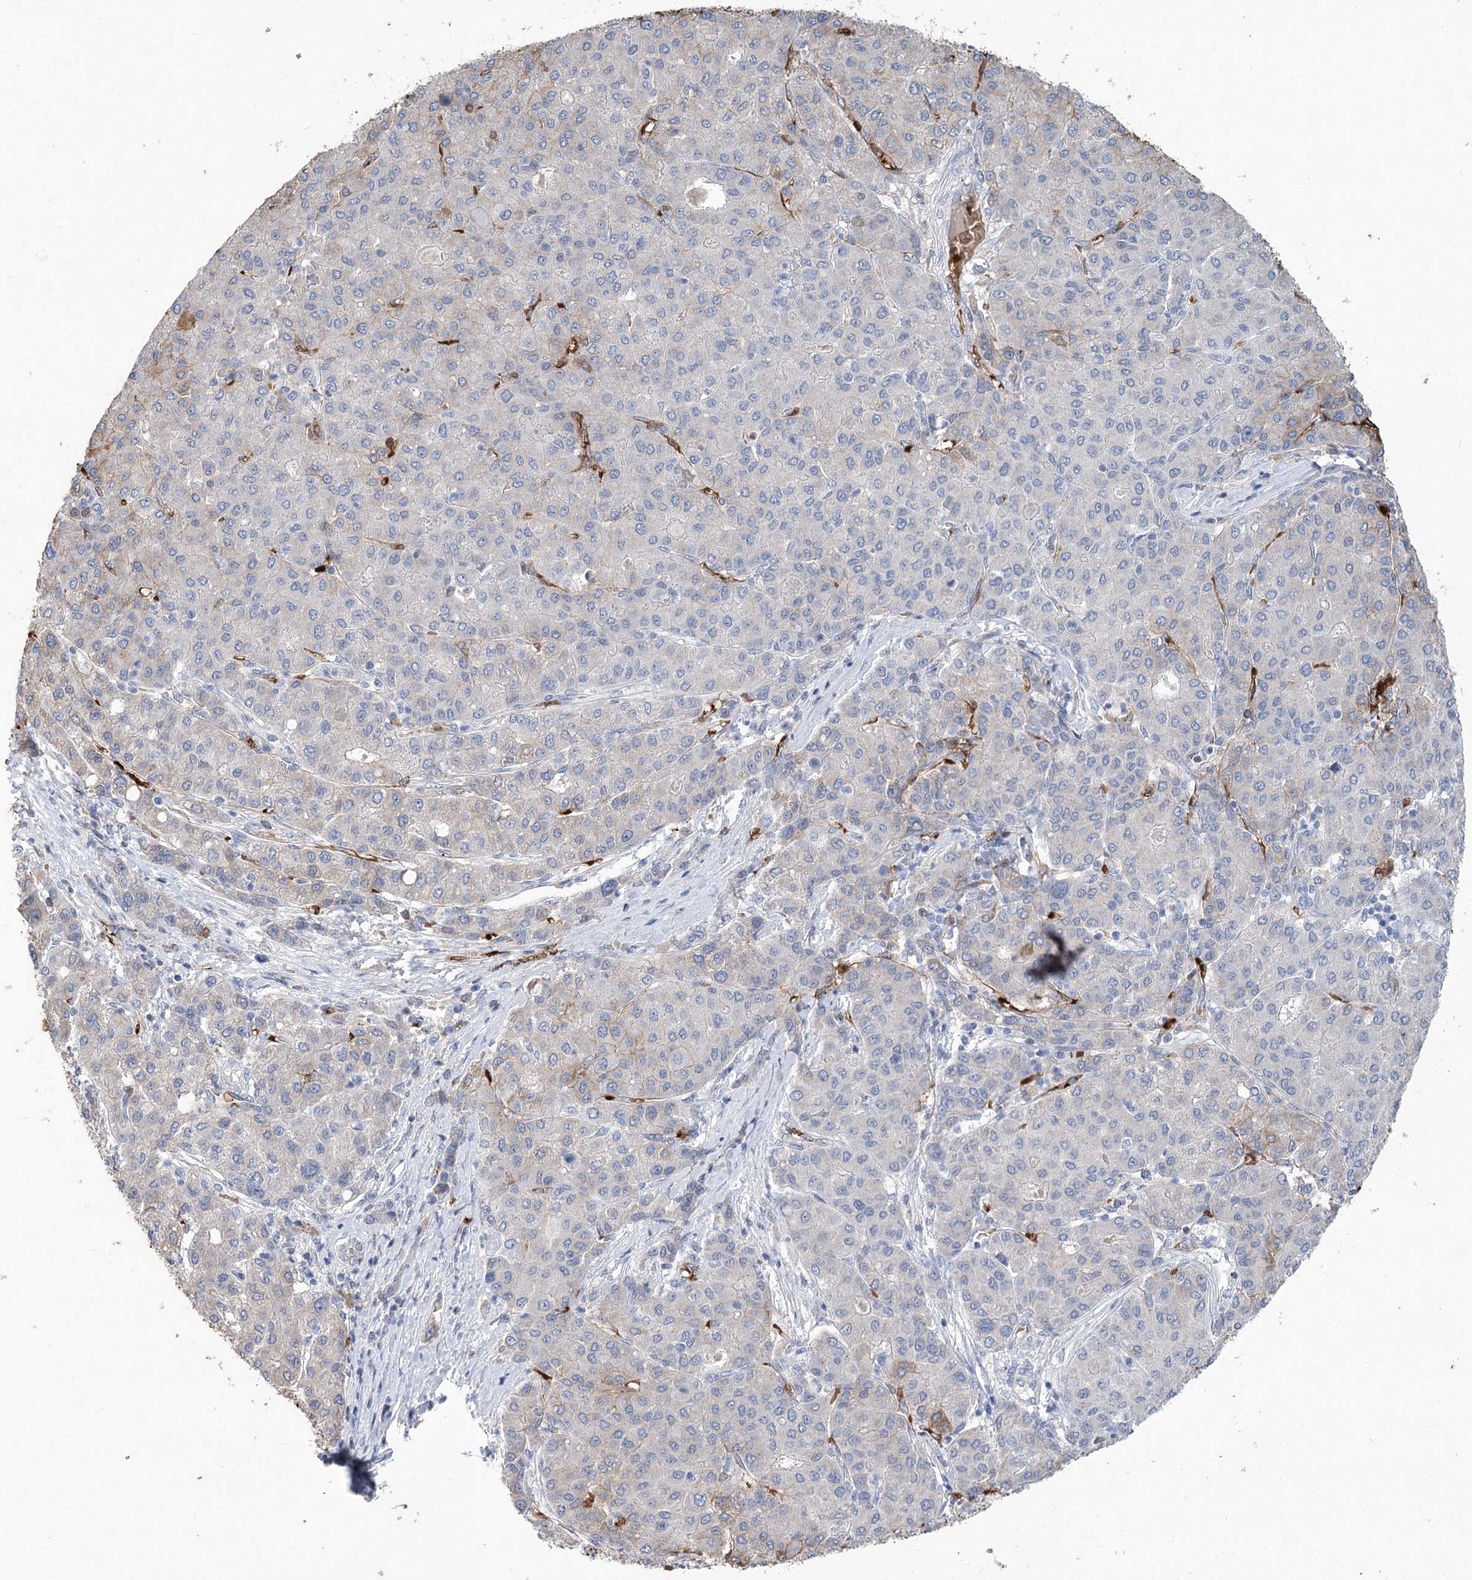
{"staining": {"intensity": "weak", "quantity": "<25%", "location": "cytoplasmic/membranous"}, "tissue": "liver cancer", "cell_type": "Tumor cells", "image_type": "cancer", "snomed": [{"axis": "morphology", "description": "Carcinoma, Hepatocellular, NOS"}, {"axis": "topography", "description": "Liver"}], "caption": "Human liver cancer stained for a protein using IHC exhibits no positivity in tumor cells.", "gene": "HBA1", "patient": {"sex": "male", "age": 65}}